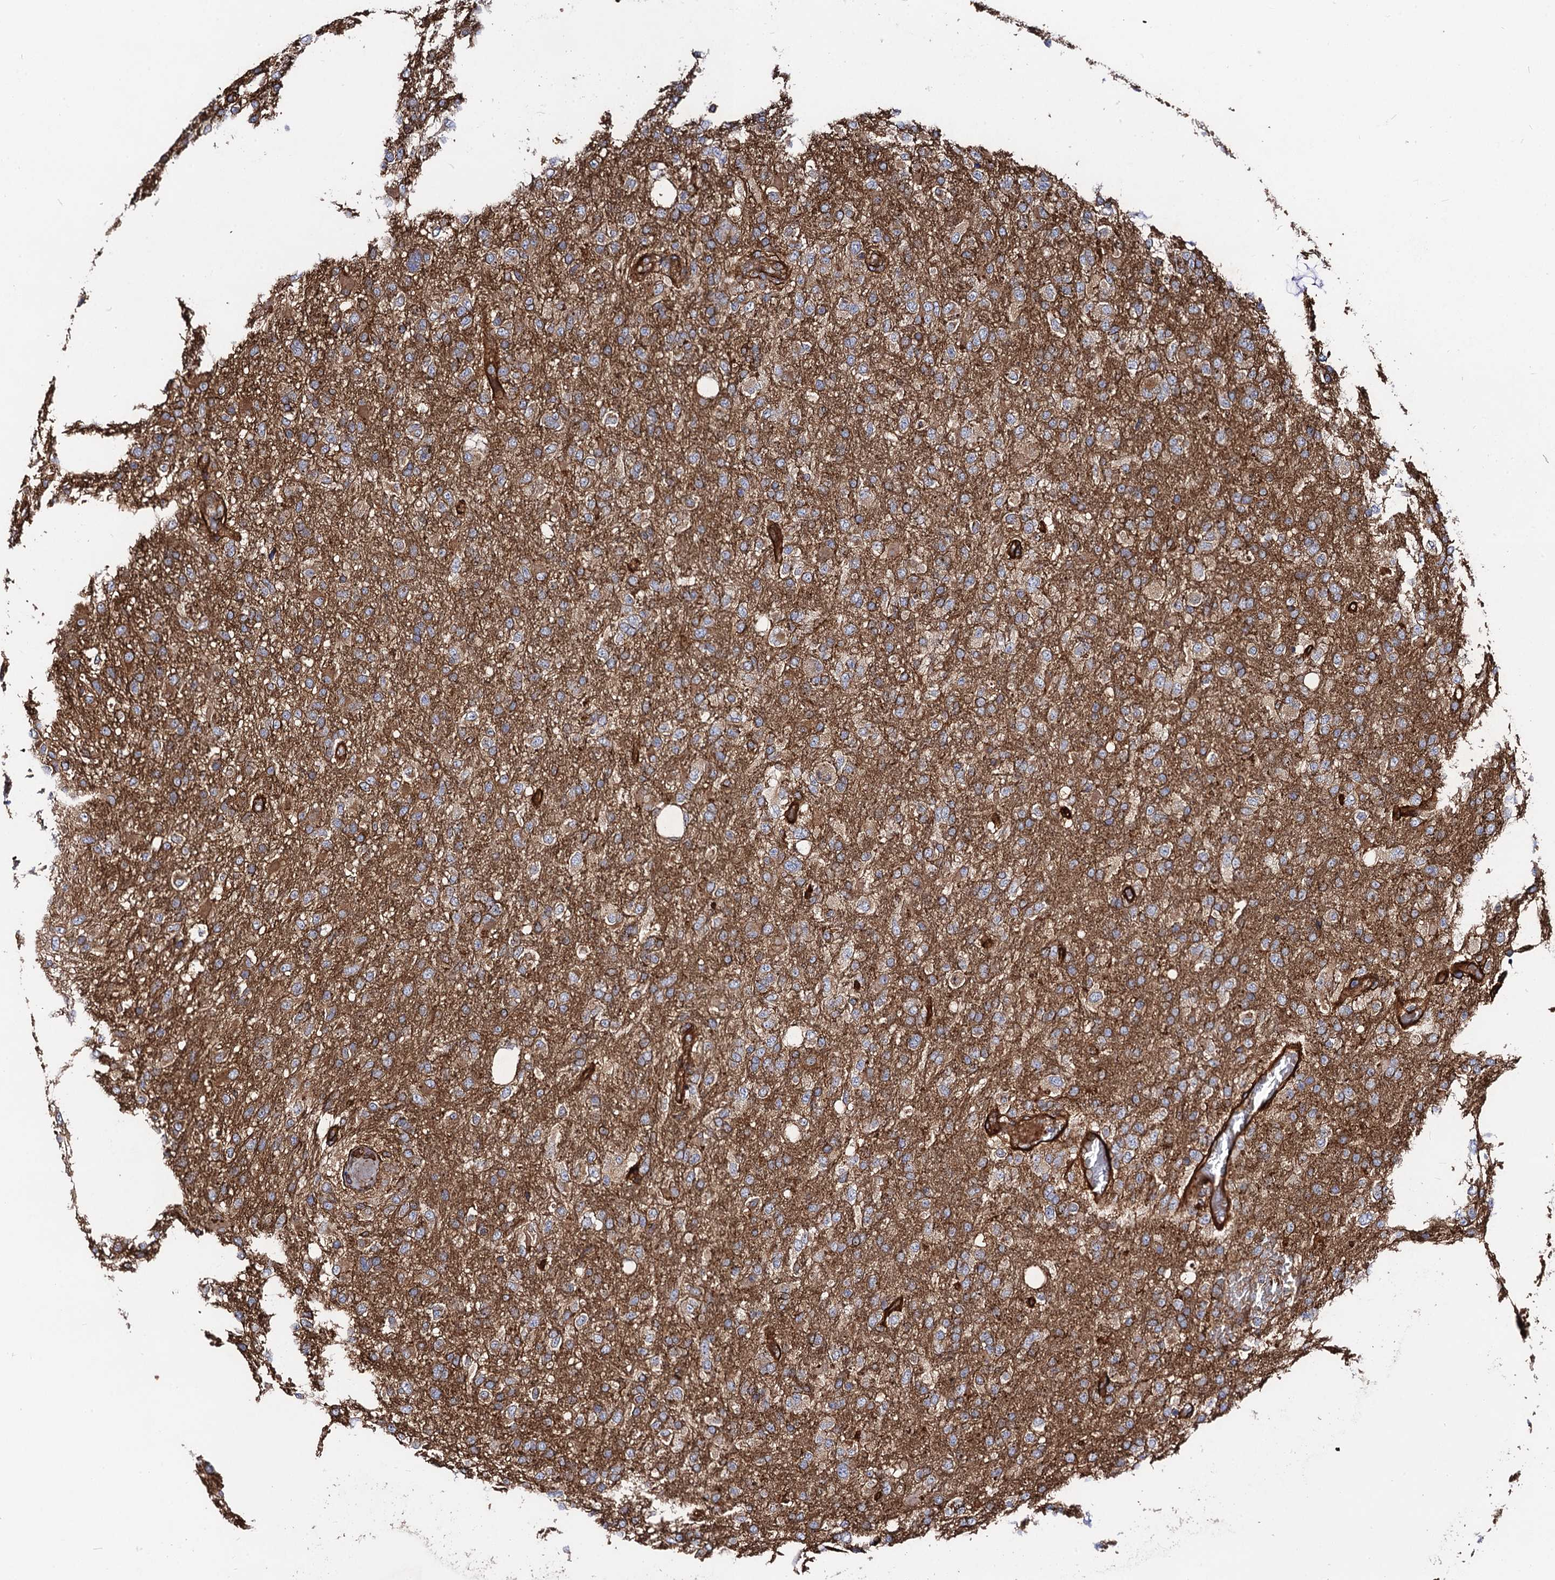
{"staining": {"intensity": "weak", "quantity": ">75%", "location": "cytoplasmic/membranous"}, "tissue": "glioma", "cell_type": "Tumor cells", "image_type": "cancer", "snomed": [{"axis": "morphology", "description": "Glioma, malignant, High grade"}, {"axis": "topography", "description": "Brain"}], "caption": "Protein staining of malignant high-grade glioma tissue reveals weak cytoplasmic/membranous staining in about >75% of tumor cells.", "gene": "CIP2A", "patient": {"sex": "female", "age": 74}}